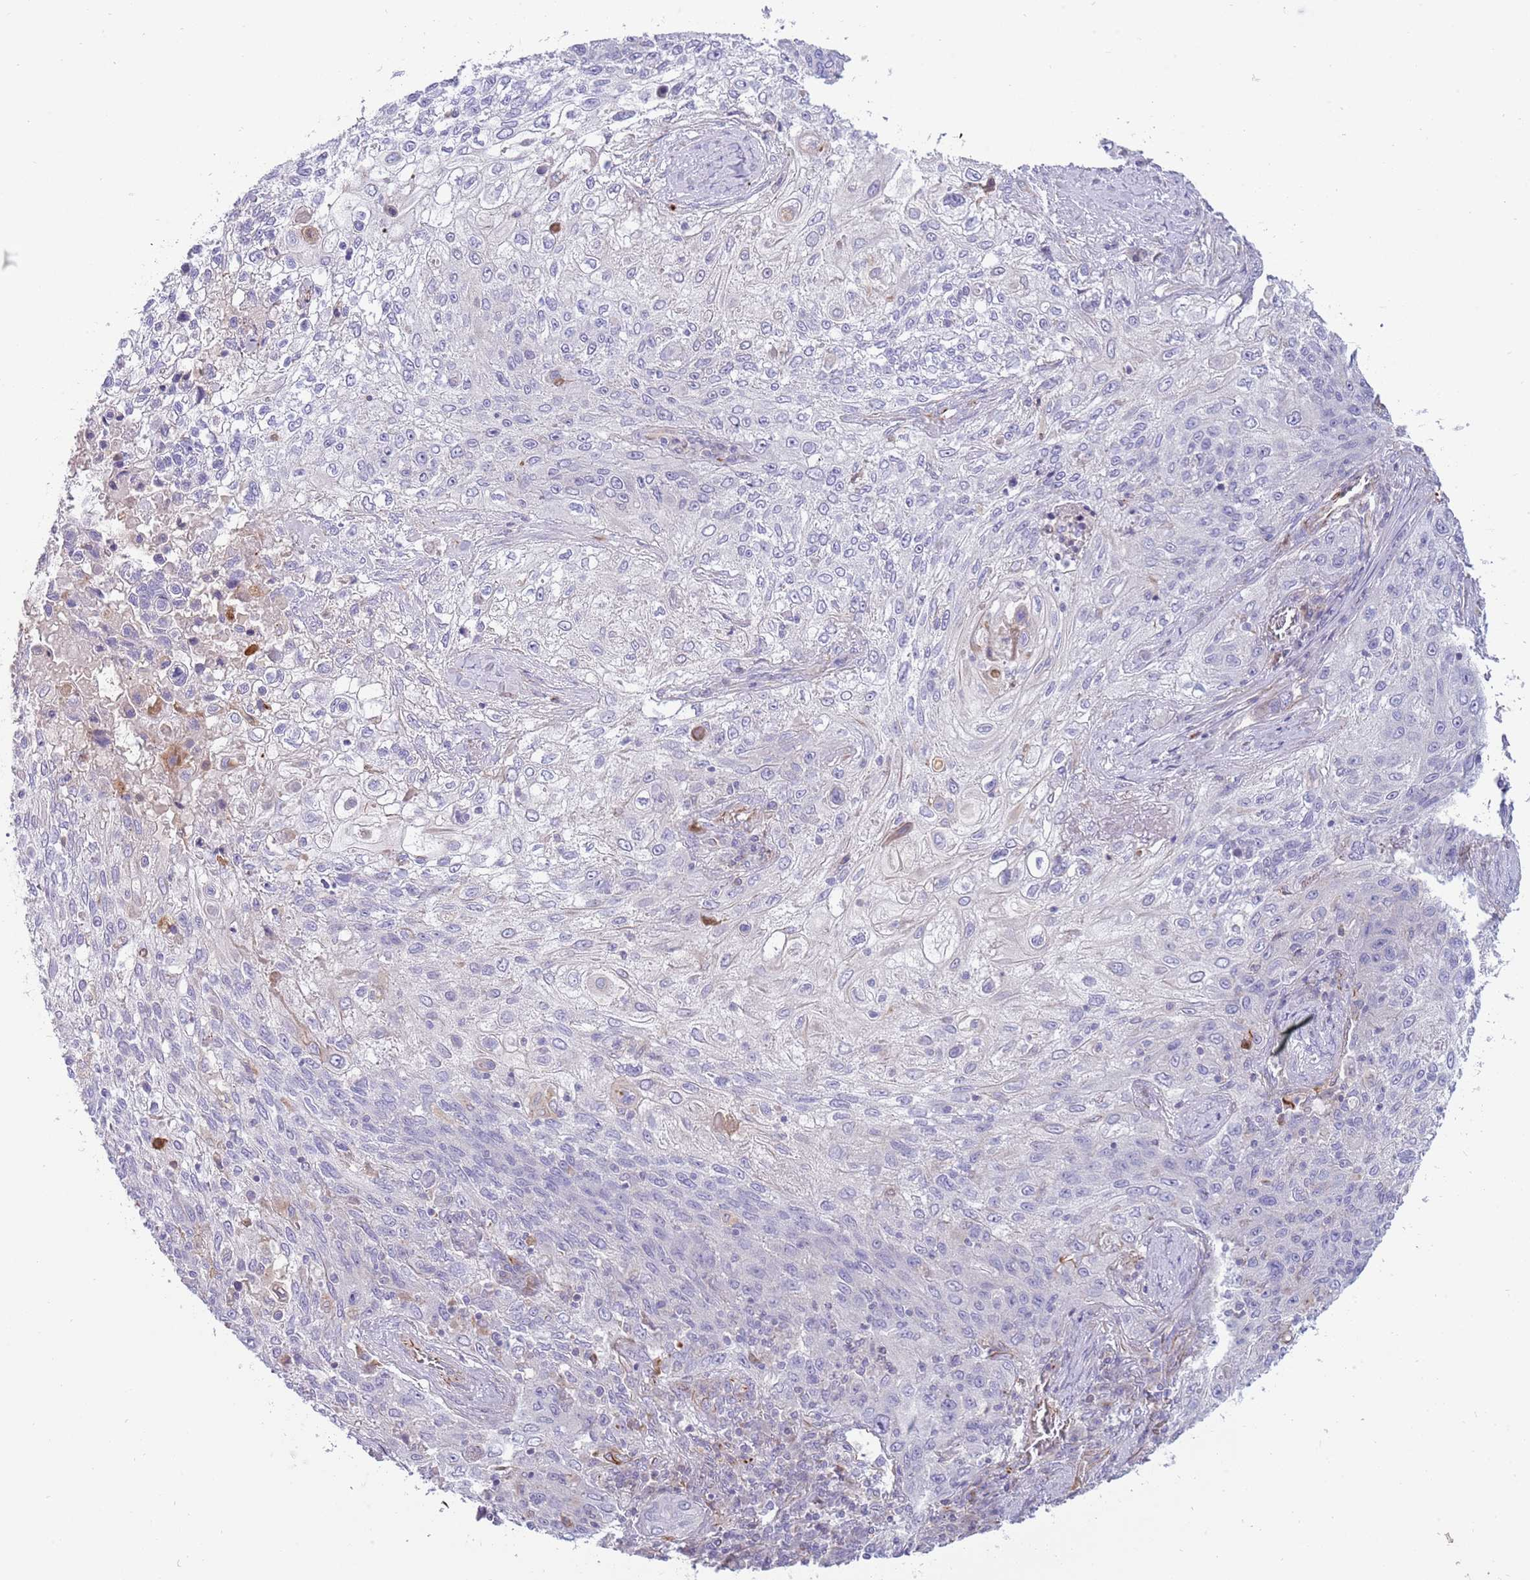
{"staining": {"intensity": "negative", "quantity": "none", "location": "none"}, "tissue": "lung cancer", "cell_type": "Tumor cells", "image_type": "cancer", "snomed": [{"axis": "morphology", "description": "Squamous cell carcinoma, NOS"}, {"axis": "topography", "description": "Lung"}], "caption": "Immunohistochemistry (IHC) photomicrograph of neoplastic tissue: lung squamous cell carcinoma stained with DAB displays no significant protein staining in tumor cells.", "gene": "MOGAT1", "patient": {"sex": "female", "age": 69}}